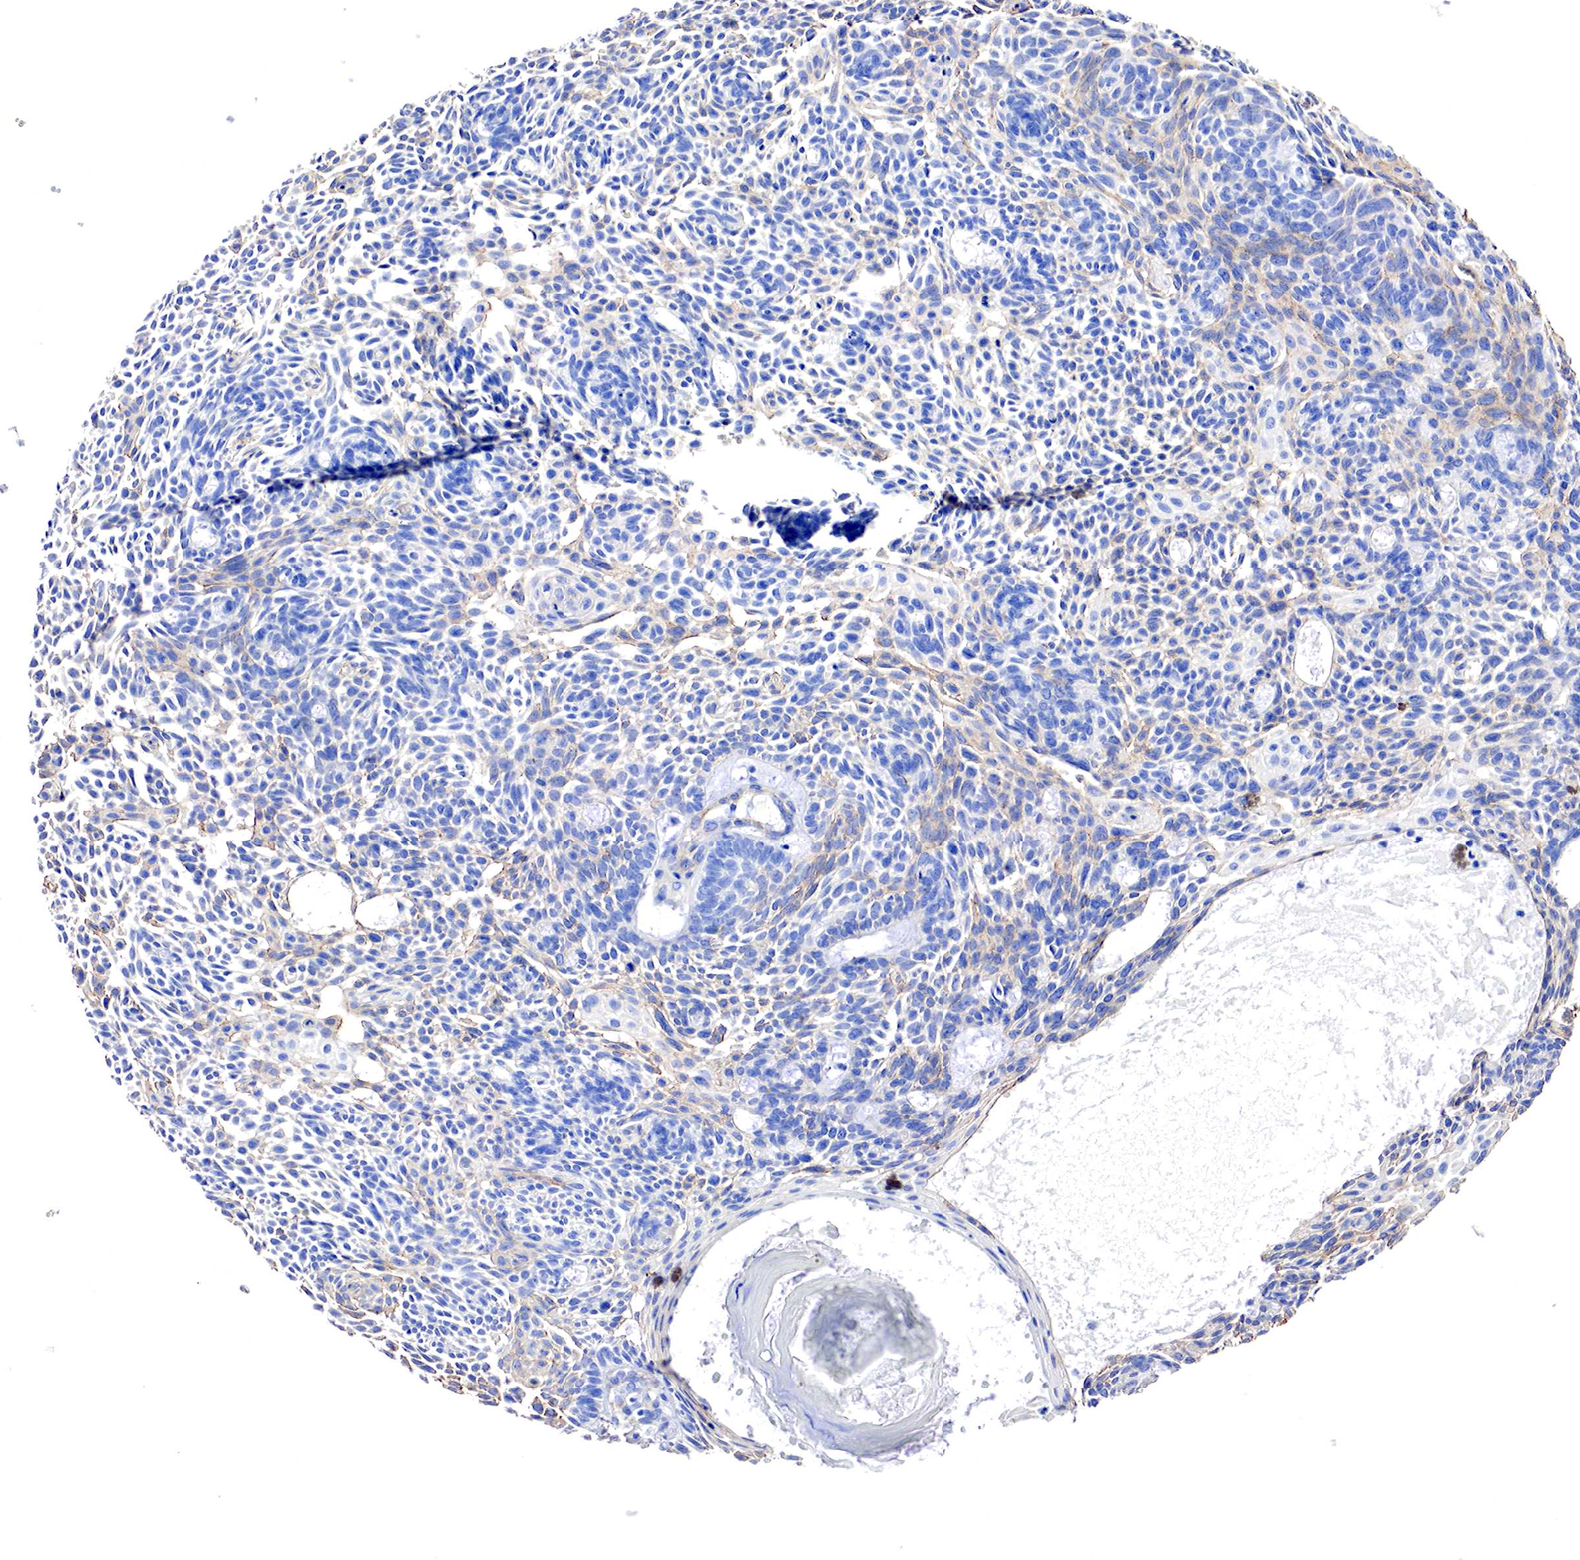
{"staining": {"intensity": "weak", "quantity": "<25%", "location": "cytoplasmic/membranous"}, "tissue": "skin cancer", "cell_type": "Tumor cells", "image_type": "cancer", "snomed": [{"axis": "morphology", "description": "Basal cell carcinoma"}, {"axis": "topography", "description": "Skin"}], "caption": "Tumor cells show no significant protein staining in skin basal cell carcinoma.", "gene": "TPM1", "patient": {"sex": "male", "age": 58}}